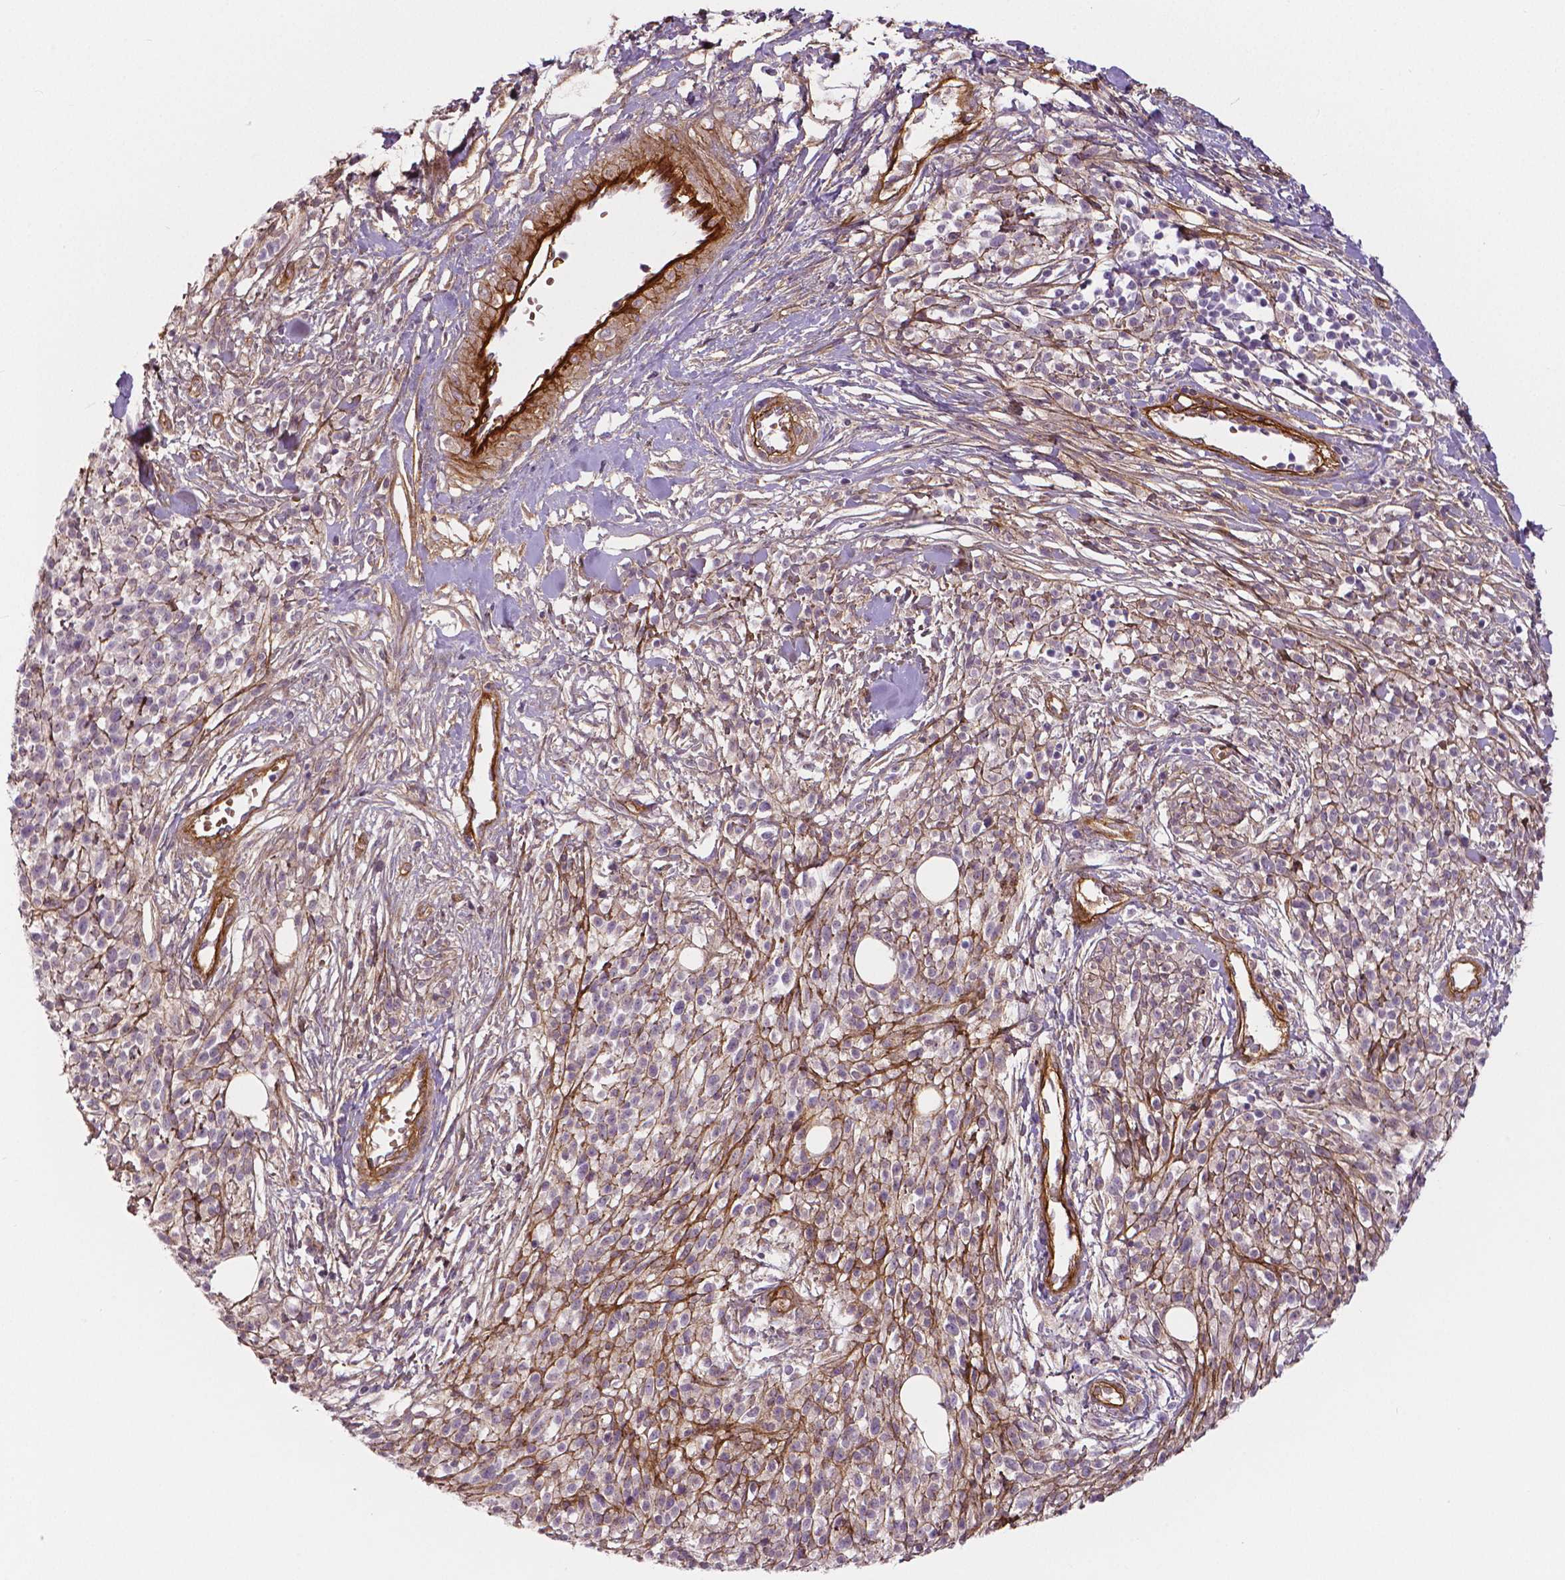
{"staining": {"intensity": "moderate", "quantity": "<25%", "location": "cytoplasmic/membranous"}, "tissue": "melanoma", "cell_type": "Tumor cells", "image_type": "cancer", "snomed": [{"axis": "morphology", "description": "Malignant melanoma, NOS"}, {"axis": "topography", "description": "Skin"}, {"axis": "topography", "description": "Skin of trunk"}], "caption": "DAB (3,3'-diaminobenzidine) immunohistochemical staining of melanoma exhibits moderate cytoplasmic/membranous protein expression in approximately <25% of tumor cells.", "gene": "FLT1", "patient": {"sex": "male", "age": 74}}